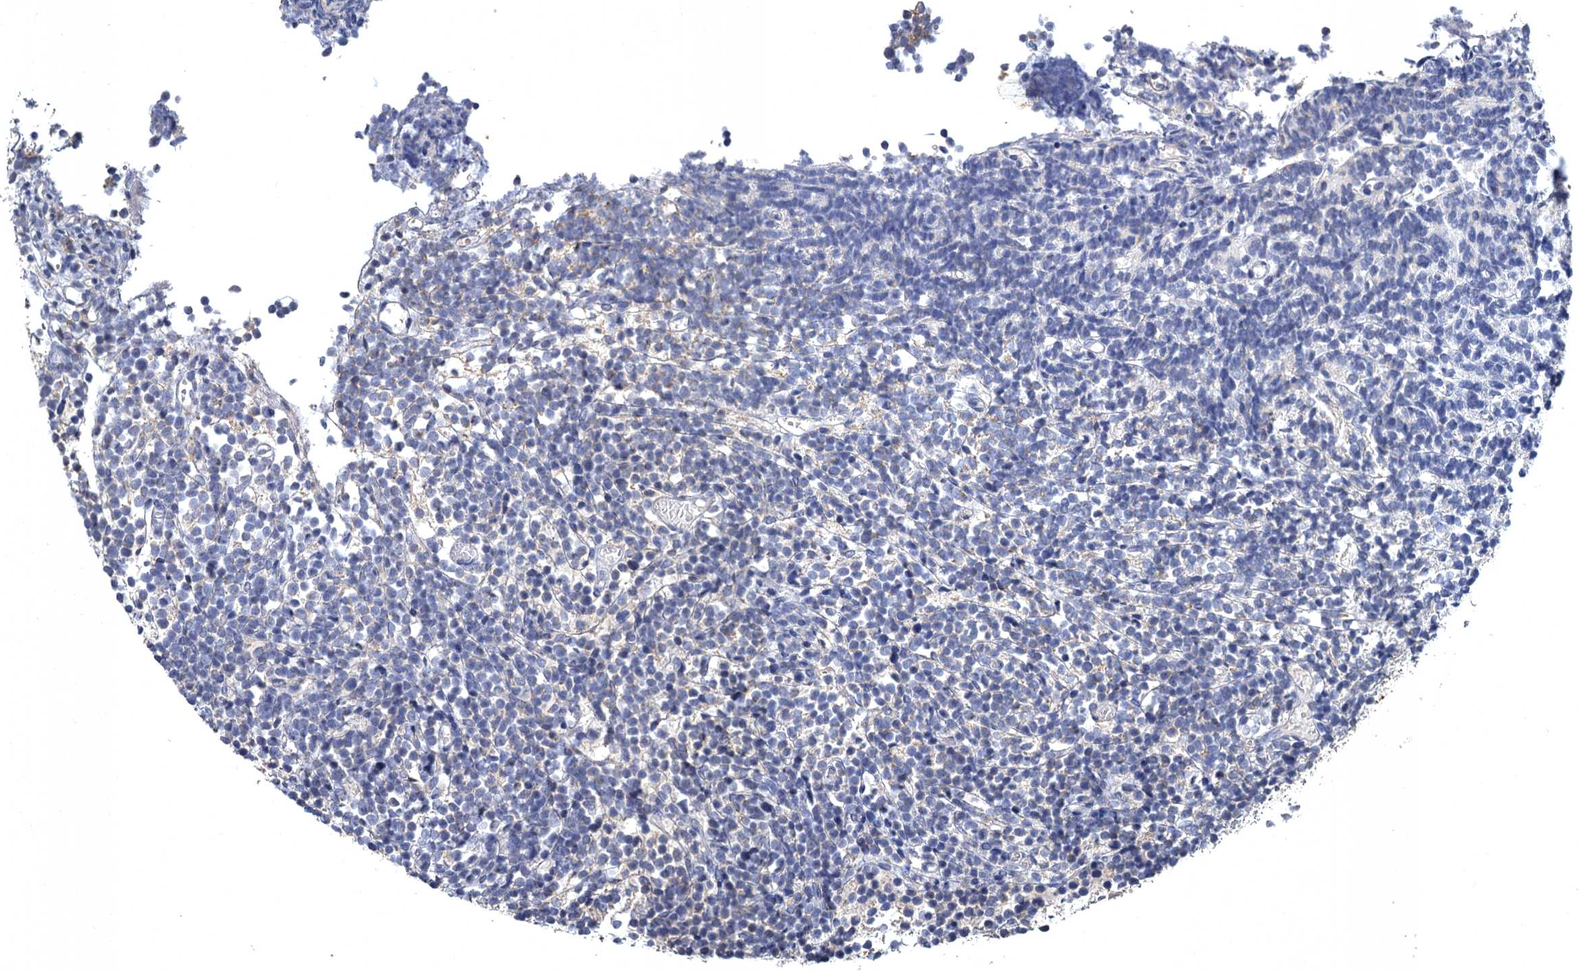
{"staining": {"intensity": "negative", "quantity": "none", "location": "none"}, "tissue": "glioma", "cell_type": "Tumor cells", "image_type": "cancer", "snomed": [{"axis": "morphology", "description": "Glioma, malignant, Low grade"}, {"axis": "topography", "description": "Brain"}], "caption": "A high-resolution image shows immunohistochemistry staining of malignant glioma (low-grade), which shows no significant positivity in tumor cells. (DAB immunohistochemistry (IHC), high magnification).", "gene": "ATP9A", "patient": {"sex": "female", "age": 1}}